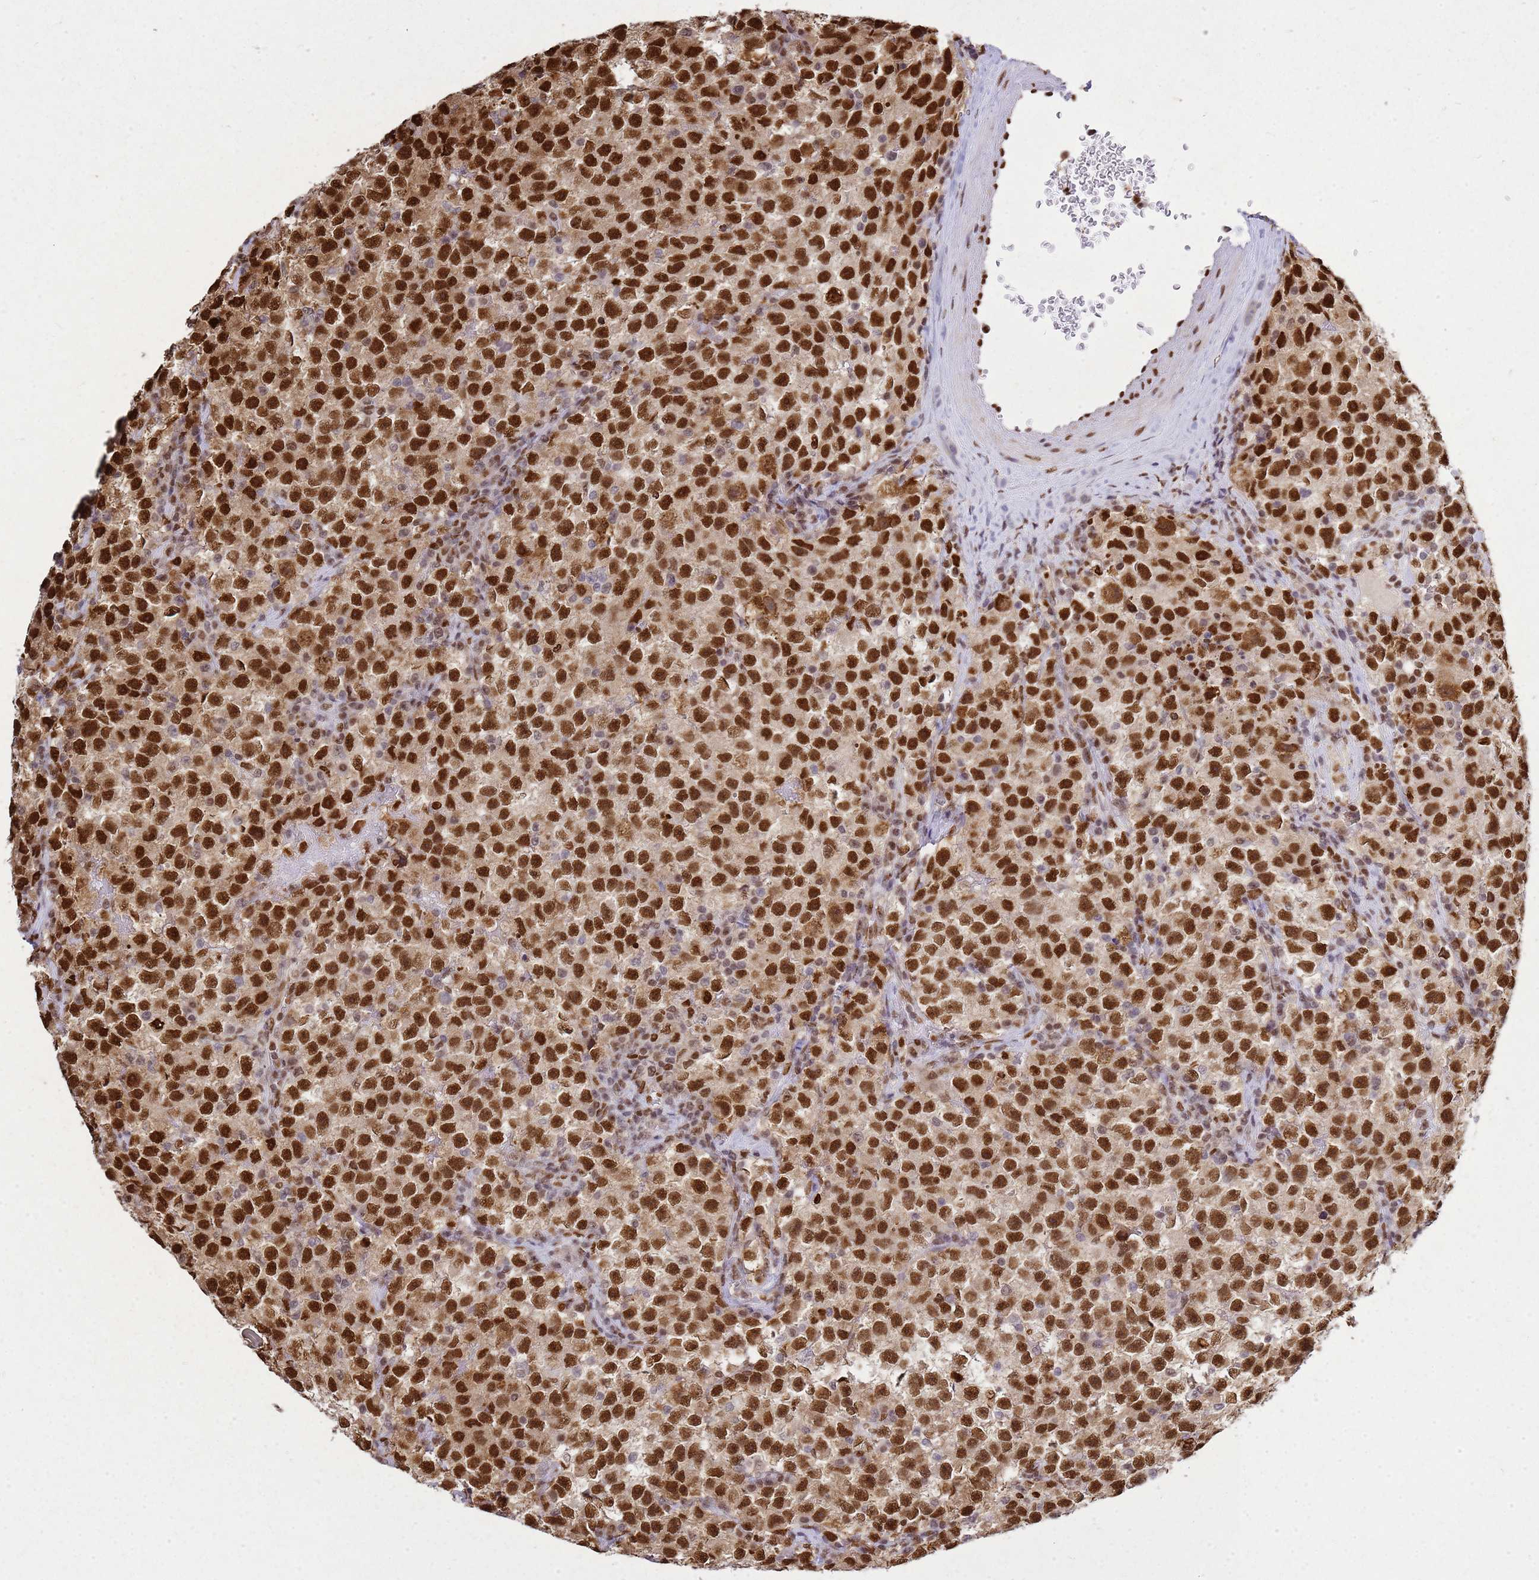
{"staining": {"intensity": "strong", "quantity": ">75%", "location": "cytoplasmic/membranous,nuclear"}, "tissue": "testis cancer", "cell_type": "Tumor cells", "image_type": "cancer", "snomed": [{"axis": "morphology", "description": "Seminoma, NOS"}, {"axis": "topography", "description": "Testis"}], "caption": "The immunohistochemical stain highlights strong cytoplasmic/membranous and nuclear expression in tumor cells of seminoma (testis) tissue. Immunohistochemistry stains the protein of interest in brown and the nuclei are stained blue.", "gene": "APEX1", "patient": {"sex": "male", "age": 22}}